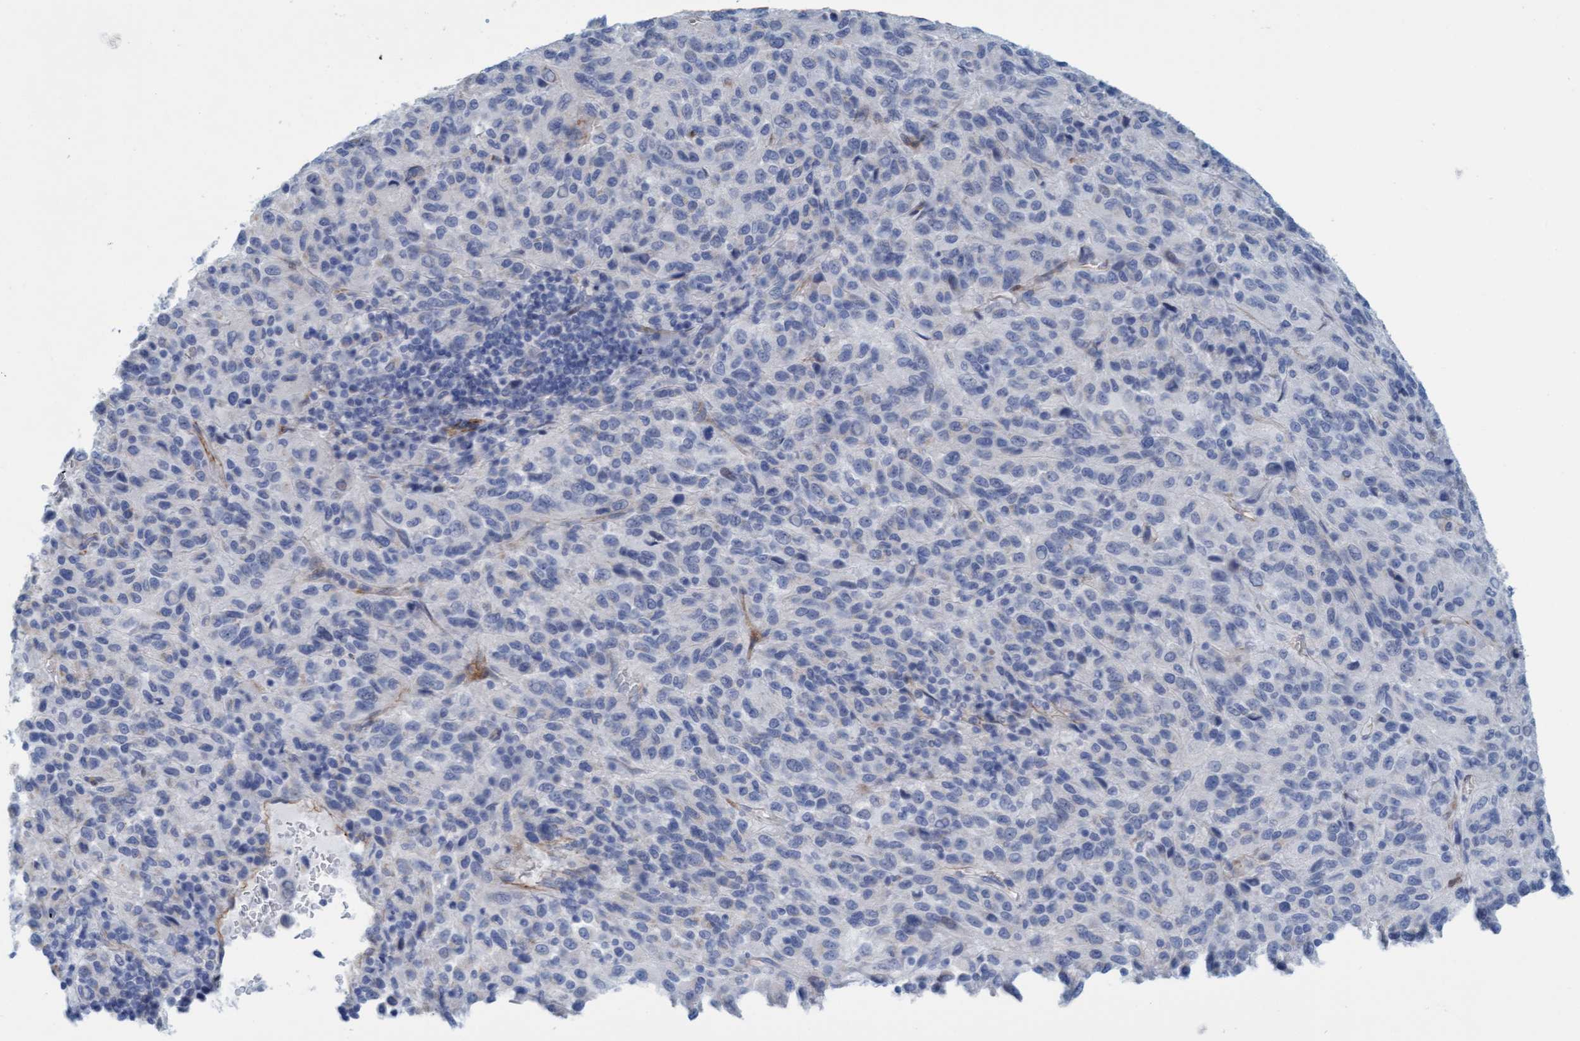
{"staining": {"intensity": "negative", "quantity": "none", "location": "none"}, "tissue": "melanoma", "cell_type": "Tumor cells", "image_type": "cancer", "snomed": [{"axis": "morphology", "description": "Malignant melanoma, Metastatic site"}, {"axis": "topography", "description": "Lung"}], "caption": "Human malignant melanoma (metastatic site) stained for a protein using immunohistochemistry exhibits no staining in tumor cells.", "gene": "MTFR1", "patient": {"sex": "male", "age": 64}}